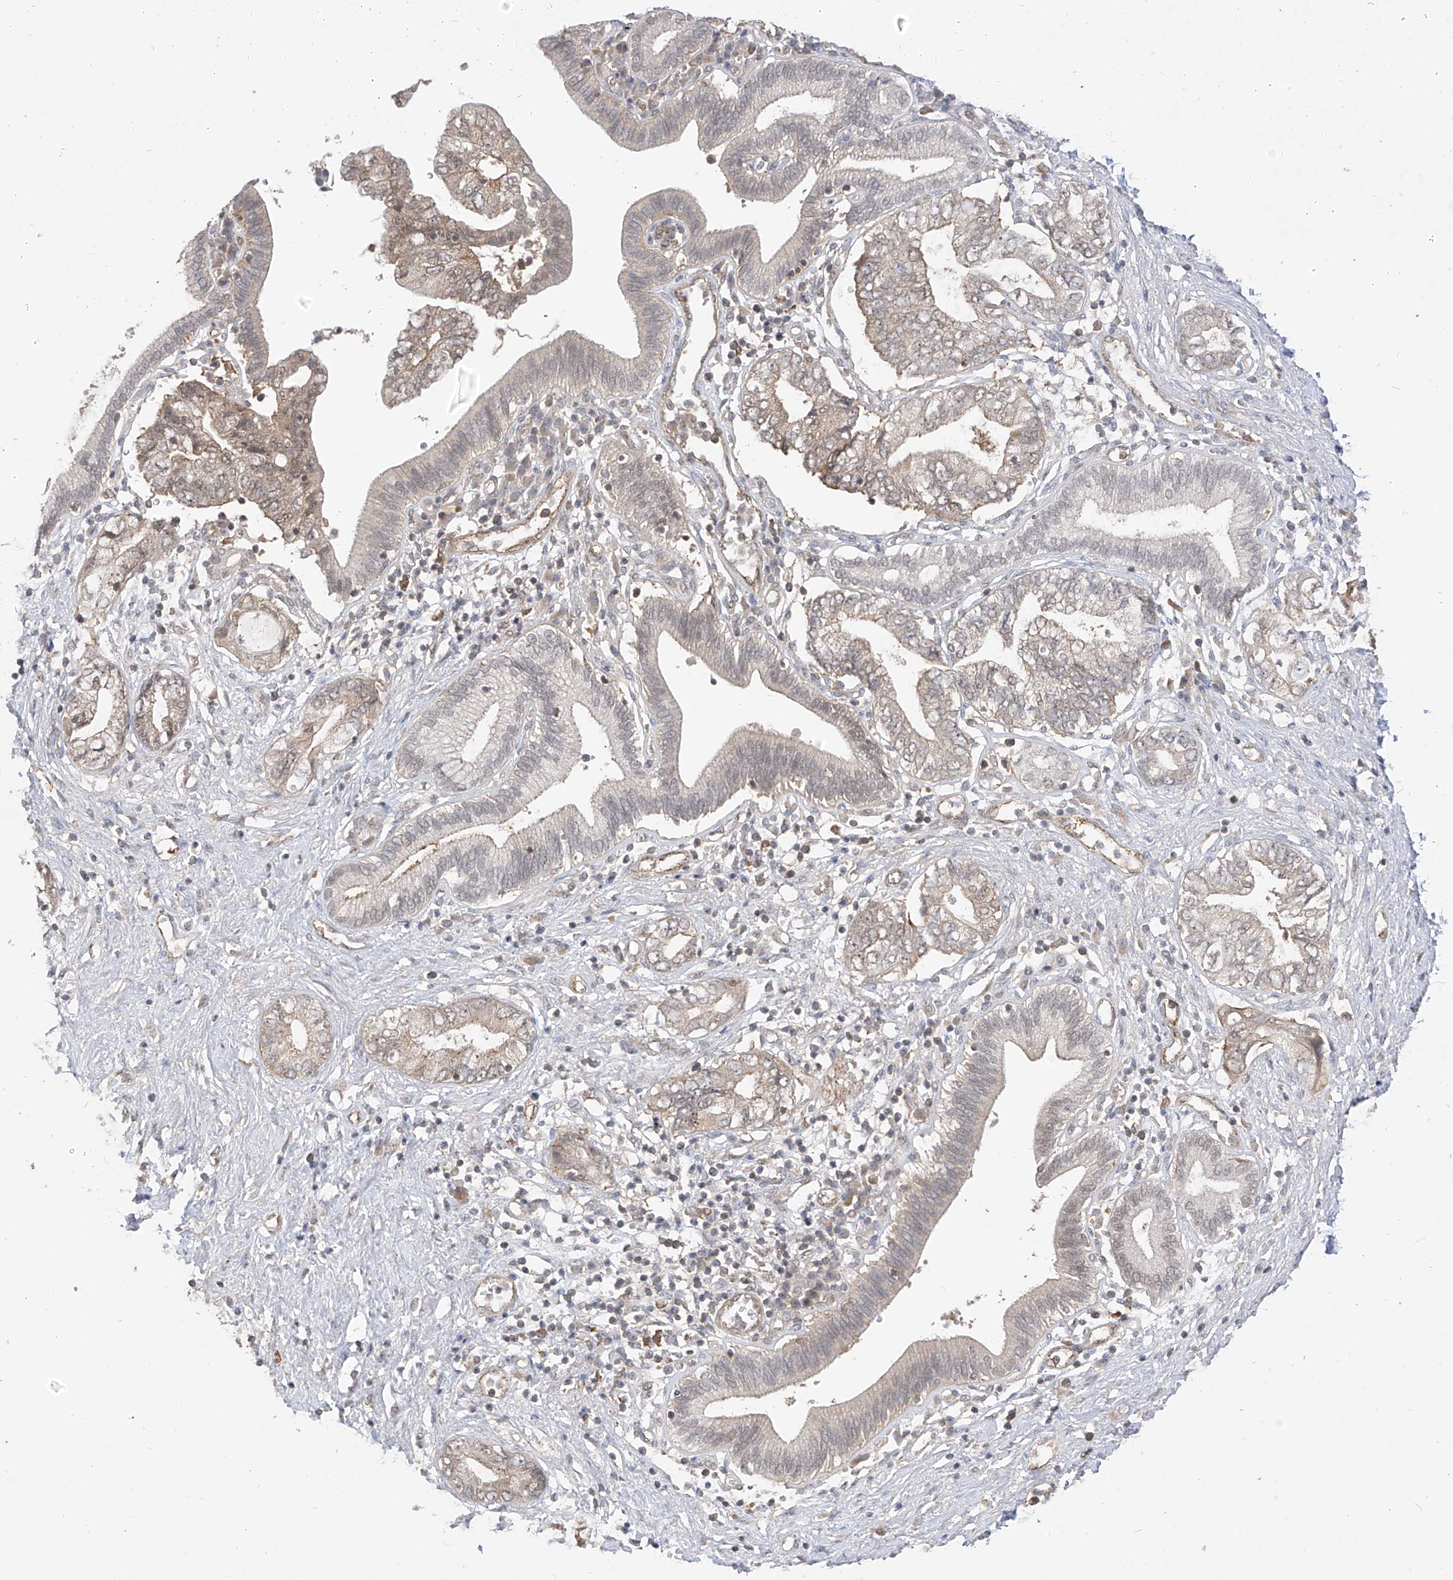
{"staining": {"intensity": "weak", "quantity": "<25%", "location": "cytoplasmic/membranous"}, "tissue": "pancreatic cancer", "cell_type": "Tumor cells", "image_type": "cancer", "snomed": [{"axis": "morphology", "description": "Adenocarcinoma, NOS"}, {"axis": "topography", "description": "Pancreas"}], "caption": "An immunohistochemistry (IHC) histopathology image of adenocarcinoma (pancreatic) is shown. There is no staining in tumor cells of adenocarcinoma (pancreatic).", "gene": "MRTFA", "patient": {"sex": "female", "age": 73}}